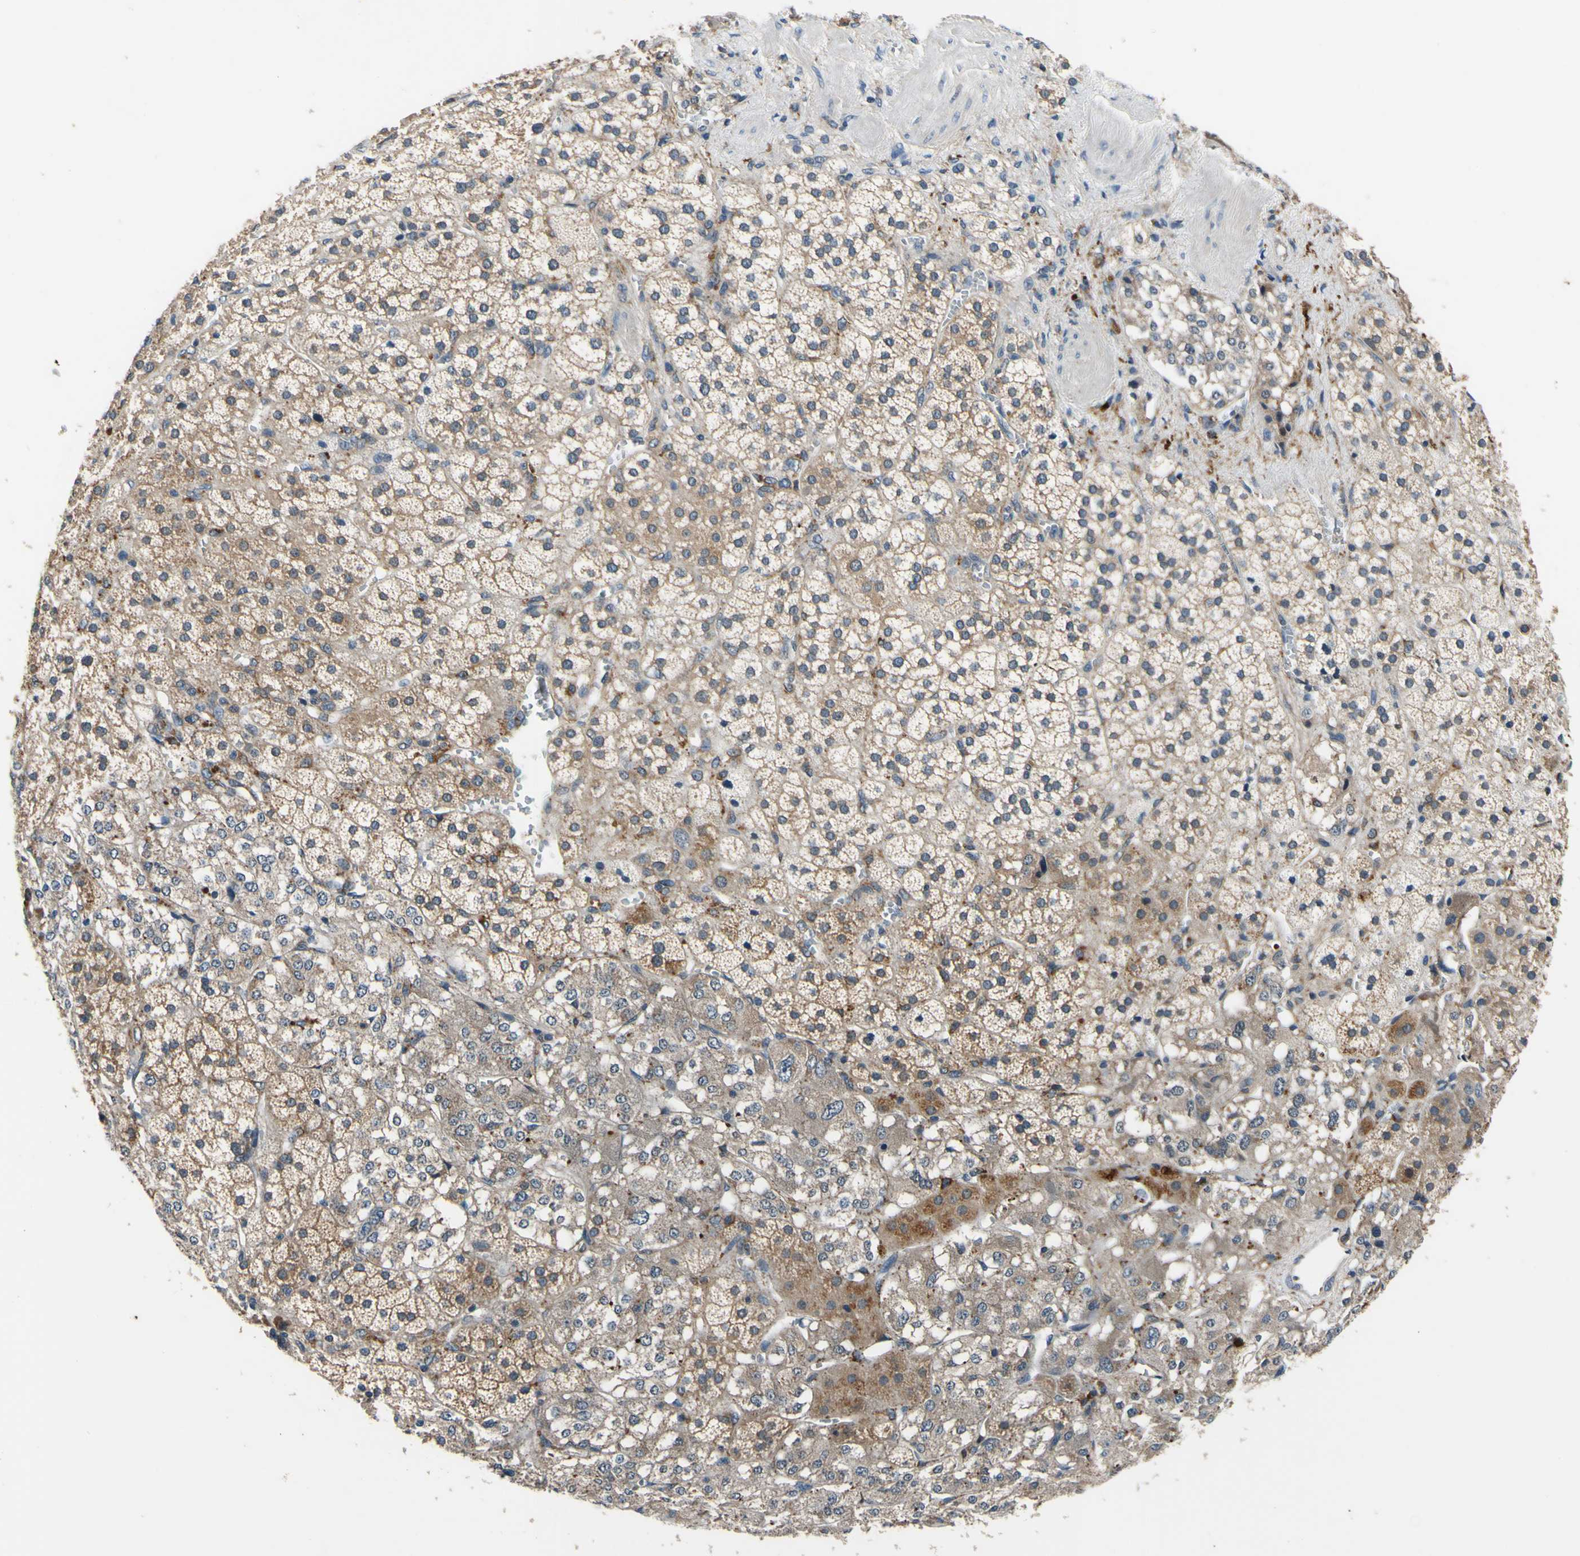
{"staining": {"intensity": "moderate", "quantity": ">75%", "location": "cytoplasmic/membranous"}, "tissue": "adrenal gland", "cell_type": "Glandular cells", "image_type": "normal", "snomed": [{"axis": "morphology", "description": "Normal tissue, NOS"}, {"axis": "topography", "description": "Adrenal gland"}], "caption": "This is an image of immunohistochemistry (IHC) staining of normal adrenal gland, which shows moderate positivity in the cytoplasmic/membranous of glandular cells.", "gene": "PLA2G4A", "patient": {"sex": "male", "age": 56}}